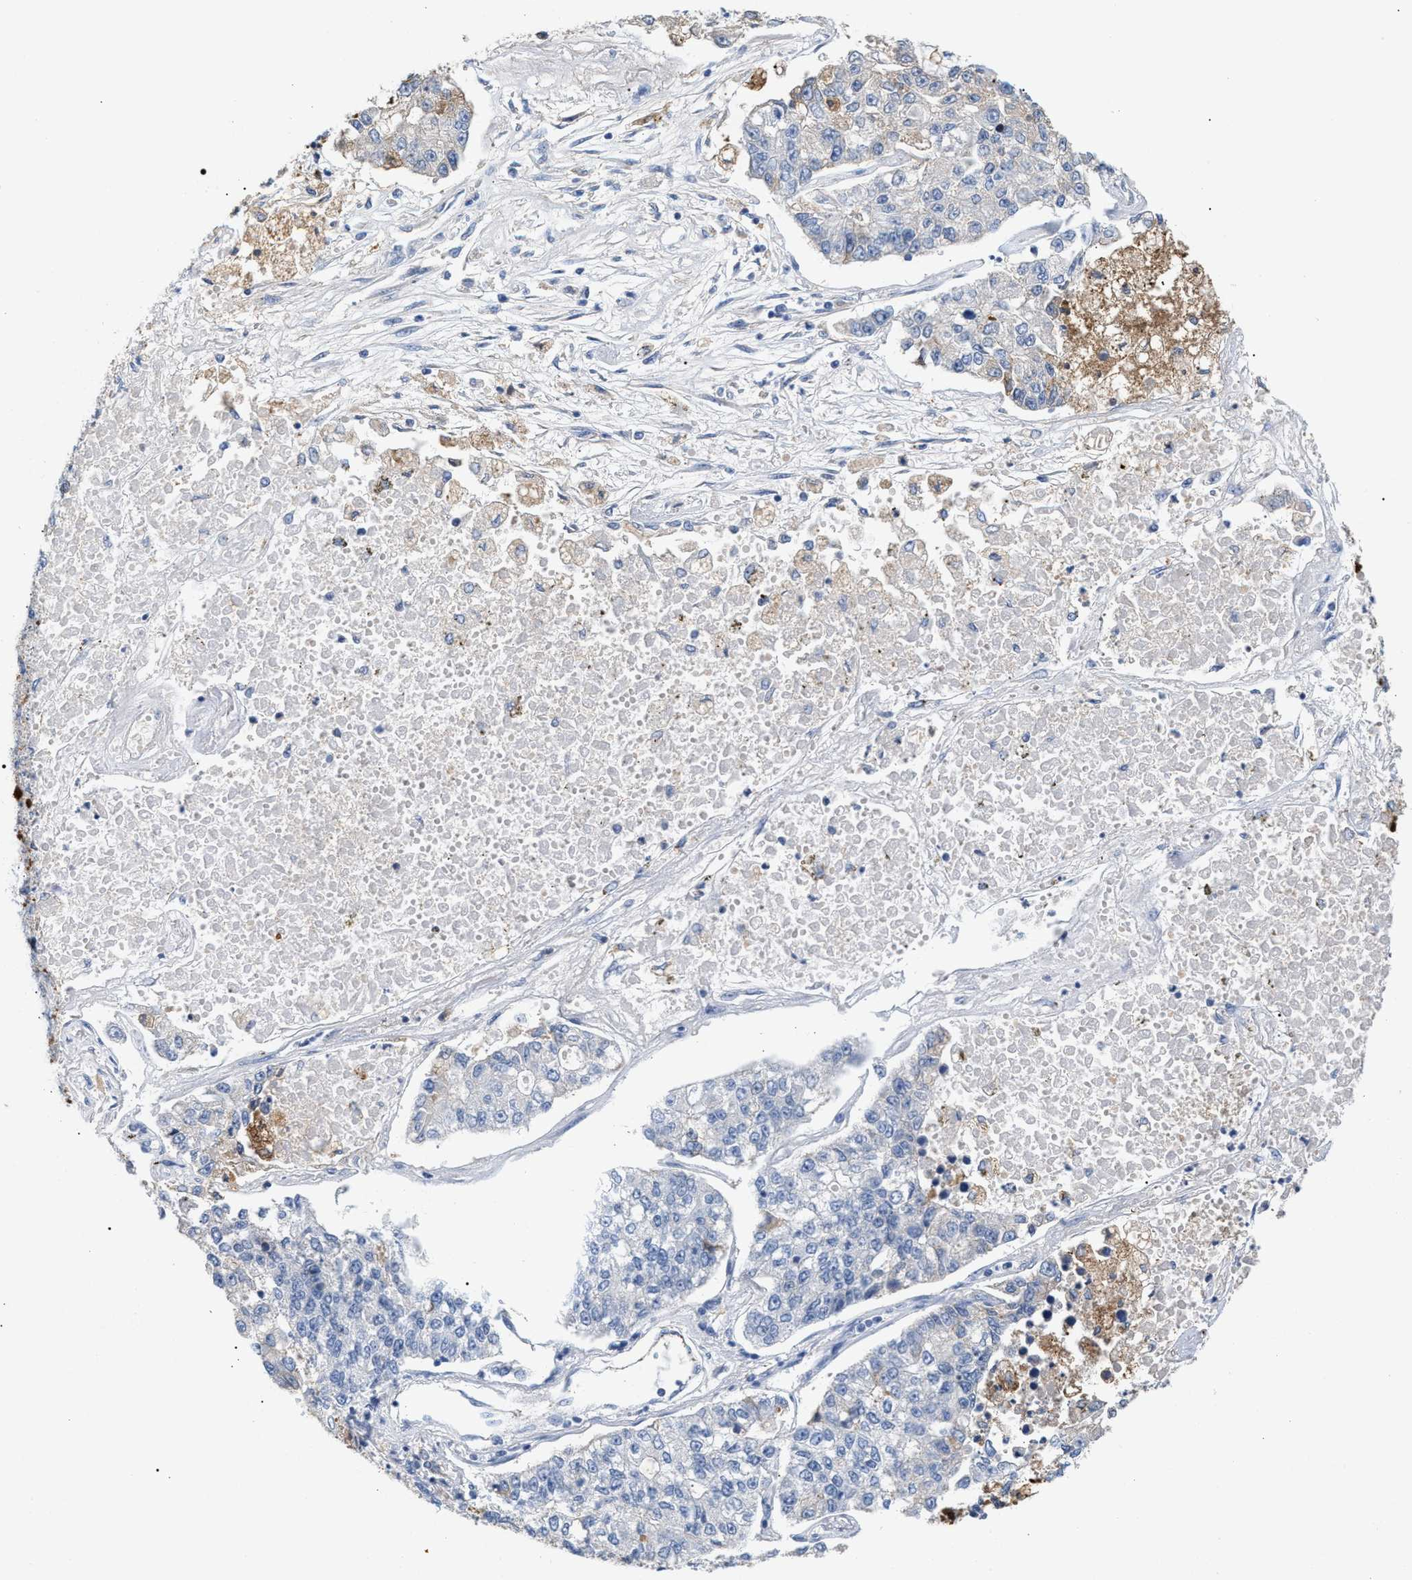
{"staining": {"intensity": "negative", "quantity": "none", "location": "none"}, "tissue": "lung cancer", "cell_type": "Tumor cells", "image_type": "cancer", "snomed": [{"axis": "morphology", "description": "Adenocarcinoma, NOS"}, {"axis": "topography", "description": "Lung"}], "caption": "Tumor cells show no significant protein expression in lung adenocarcinoma.", "gene": "APOH", "patient": {"sex": "male", "age": 49}}